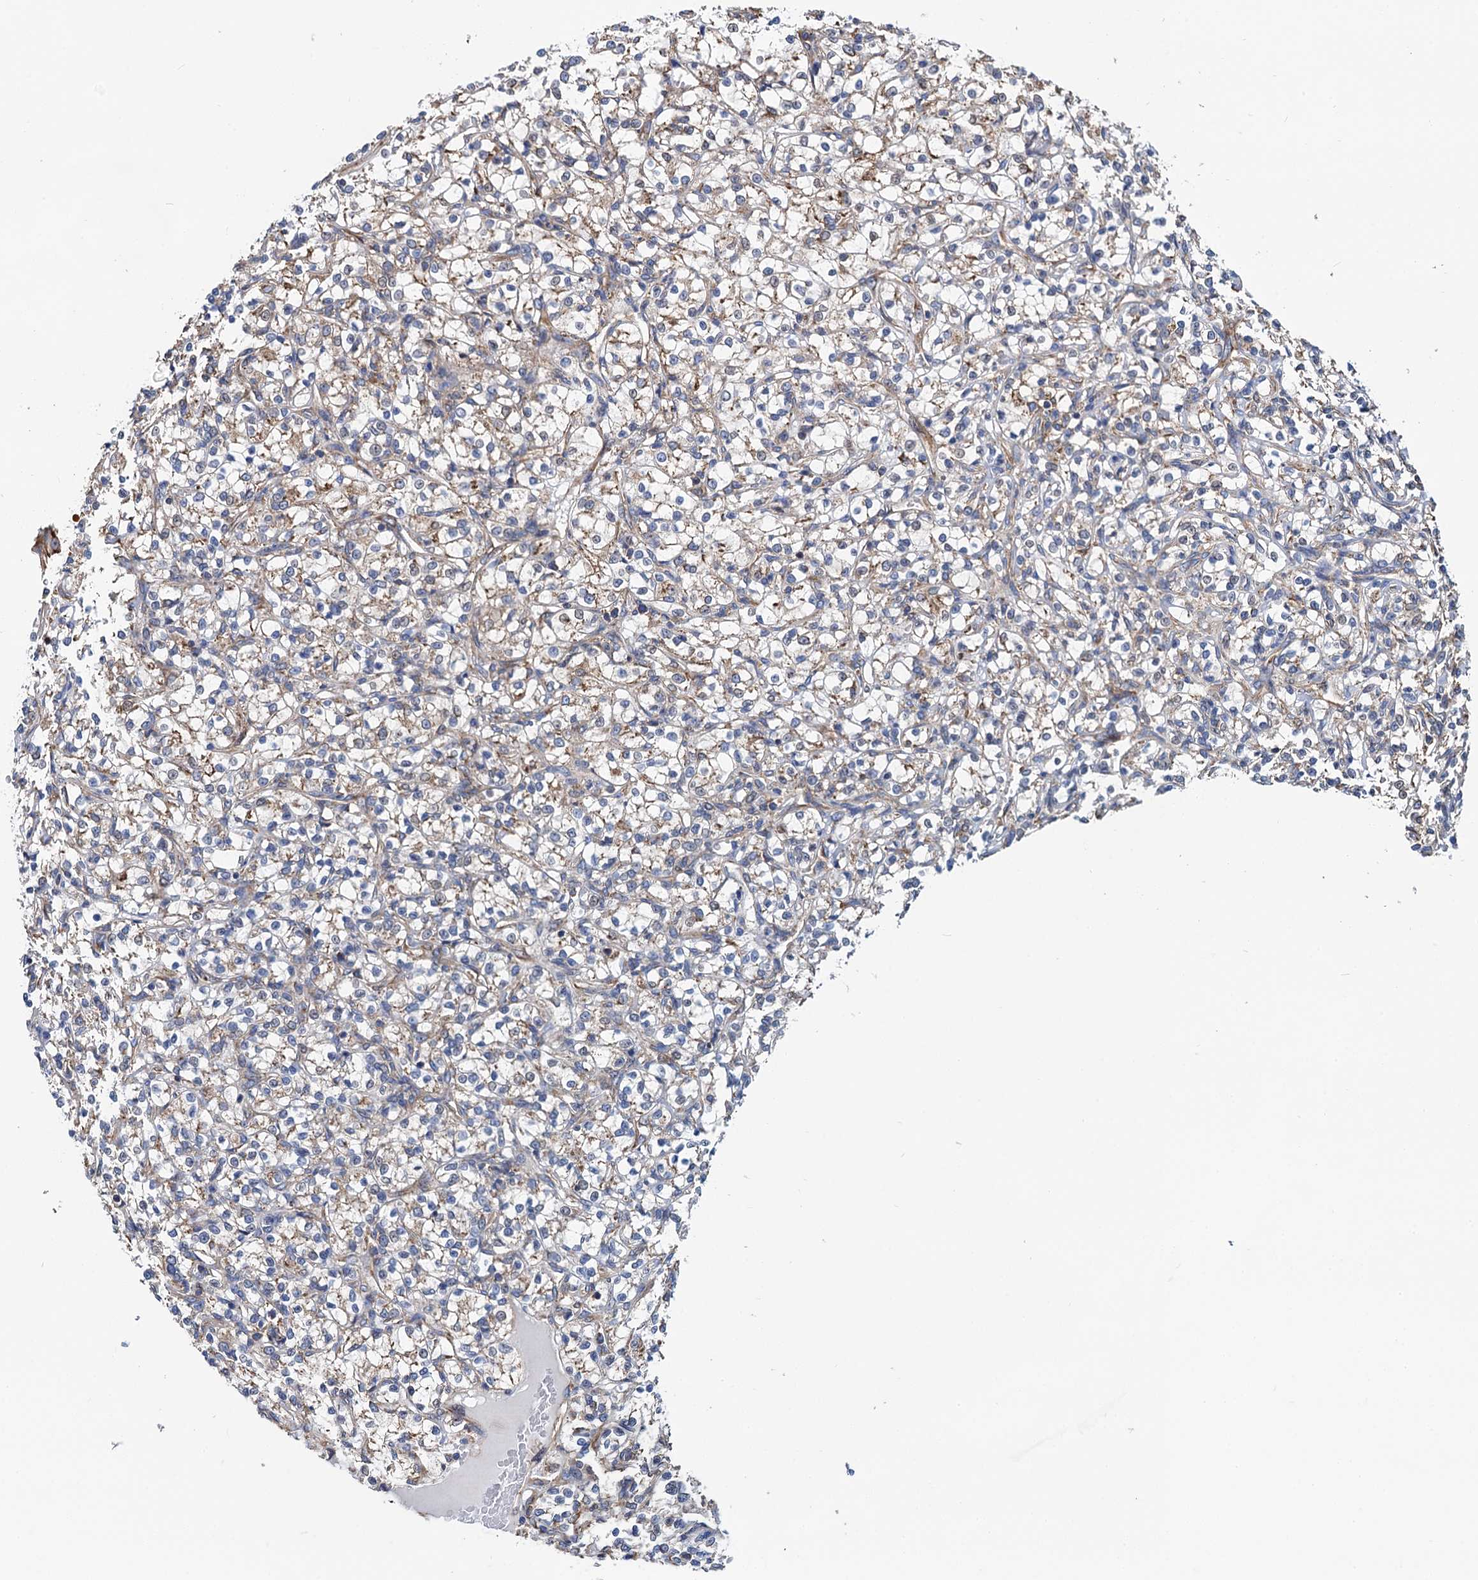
{"staining": {"intensity": "weak", "quantity": "<25%", "location": "cytoplasmic/membranous"}, "tissue": "renal cancer", "cell_type": "Tumor cells", "image_type": "cancer", "snomed": [{"axis": "morphology", "description": "Adenocarcinoma, NOS"}, {"axis": "topography", "description": "Kidney"}], "caption": "A high-resolution histopathology image shows immunohistochemistry (IHC) staining of adenocarcinoma (renal), which displays no significant staining in tumor cells. The staining was performed using DAB (3,3'-diaminobenzidine) to visualize the protein expression in brown, while the nuclei were stained in blue with hematoxylin (Magnification: 20x).", "gene": "SLC12A7", "patient": {"sex": "female", "age": 69}}